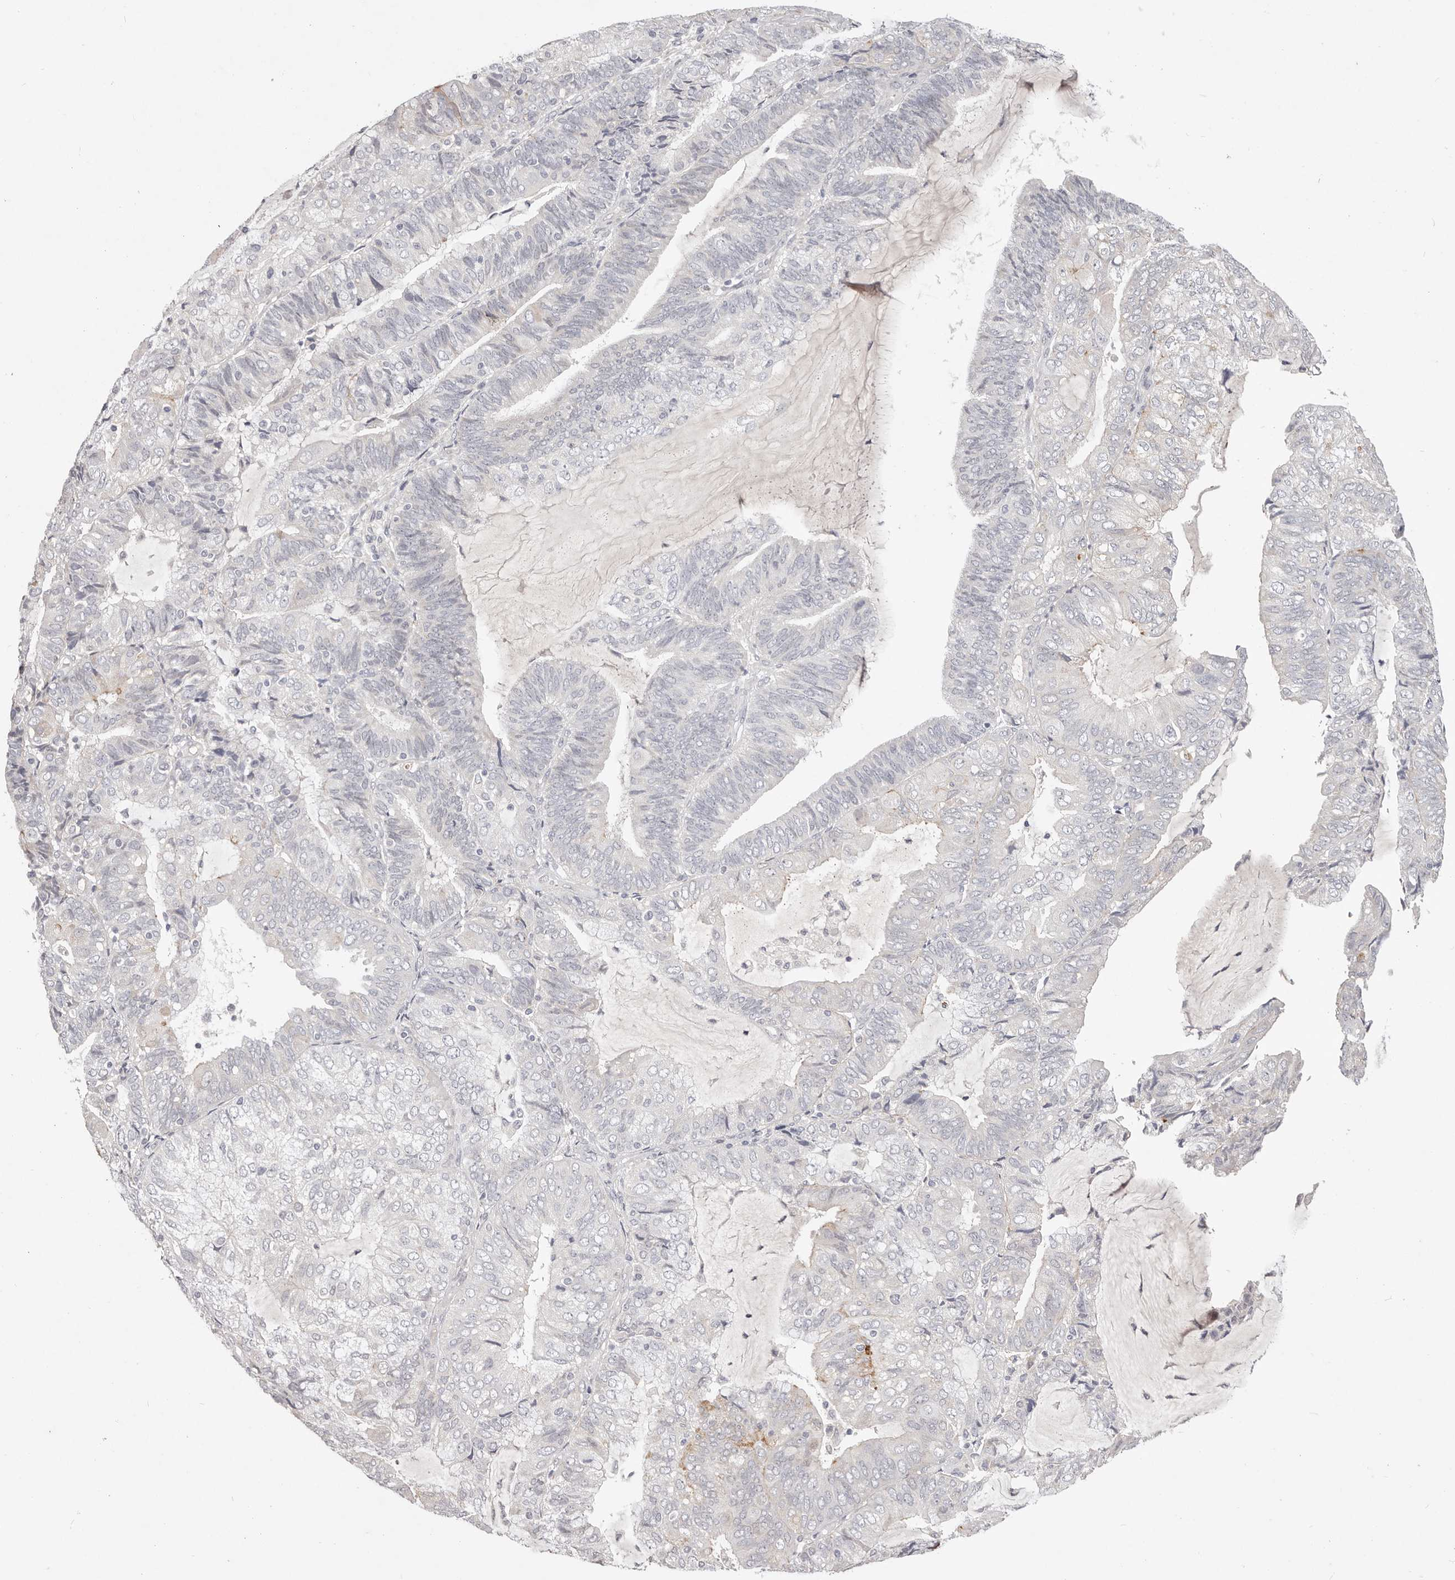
{"staining": {"intensity": "negative", "quantity": "none", "location": "none"}, "tissue": "endometrial cancer", "cell_type": "Tumor cells", "image_type": "cancer", "snomed": [{"axis": "morphology", "description": "Adenocarcinoma, NOS"}, {"axis": "topography", "description": "Endometrium"}], "caption": "Micrograph shows no protein staining in tumor cells of endometrial cancer (adenocarcinoma) tissue.", "gene": "GARNL3", "patient": {"sex": "female", "age": 81}}